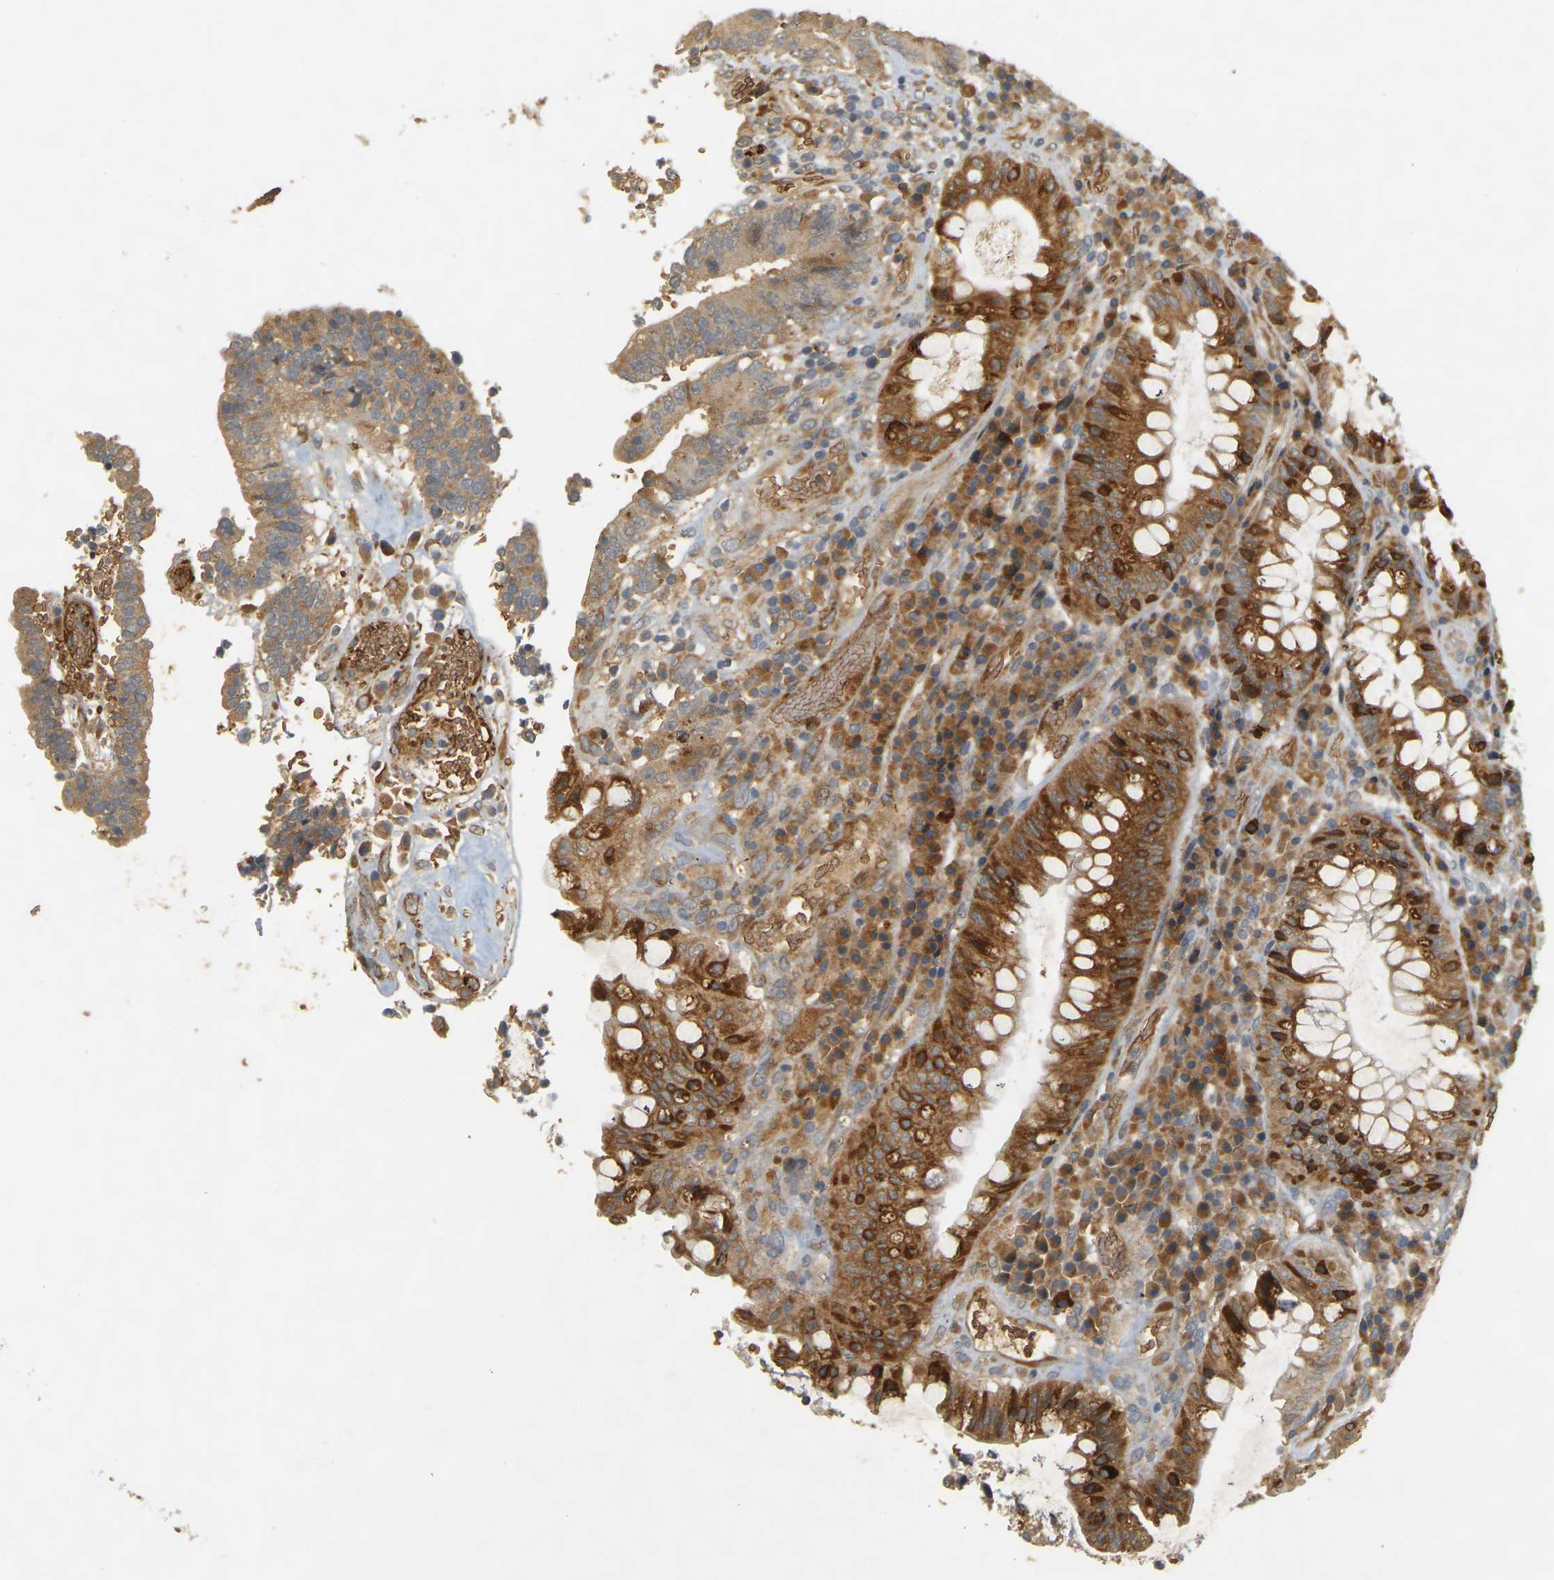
{"staining": {"intensity": "moderate", "quantity": "25%-75%", "location": "cytoplasmic/membranous"}, "tissue": "colorectal cancer", "cell_type": "Tumor cells", "image_type": "cancer", "snomed": [{"axis": "morphology", "description": "Adenocarcinoma, NOS"}, {"axis": "topography", "description": "Rectum"}], "caption": "IHC staining of adenocarcinoma (colorectal), which reveals medium levels of moderate cytoplasmic/membranous expression in approximately 25%-75% of tumor cells indicating moderate cytoplasmic/membranous protein positivity. The staining was performed using DAB (3,3'-diaminobenzidine) (brown) for protein detection and nuclei were counterstained in hematoxylin (blue).", "gene": "MEGF9", "patient": {"sex": "male", "age": 72}}